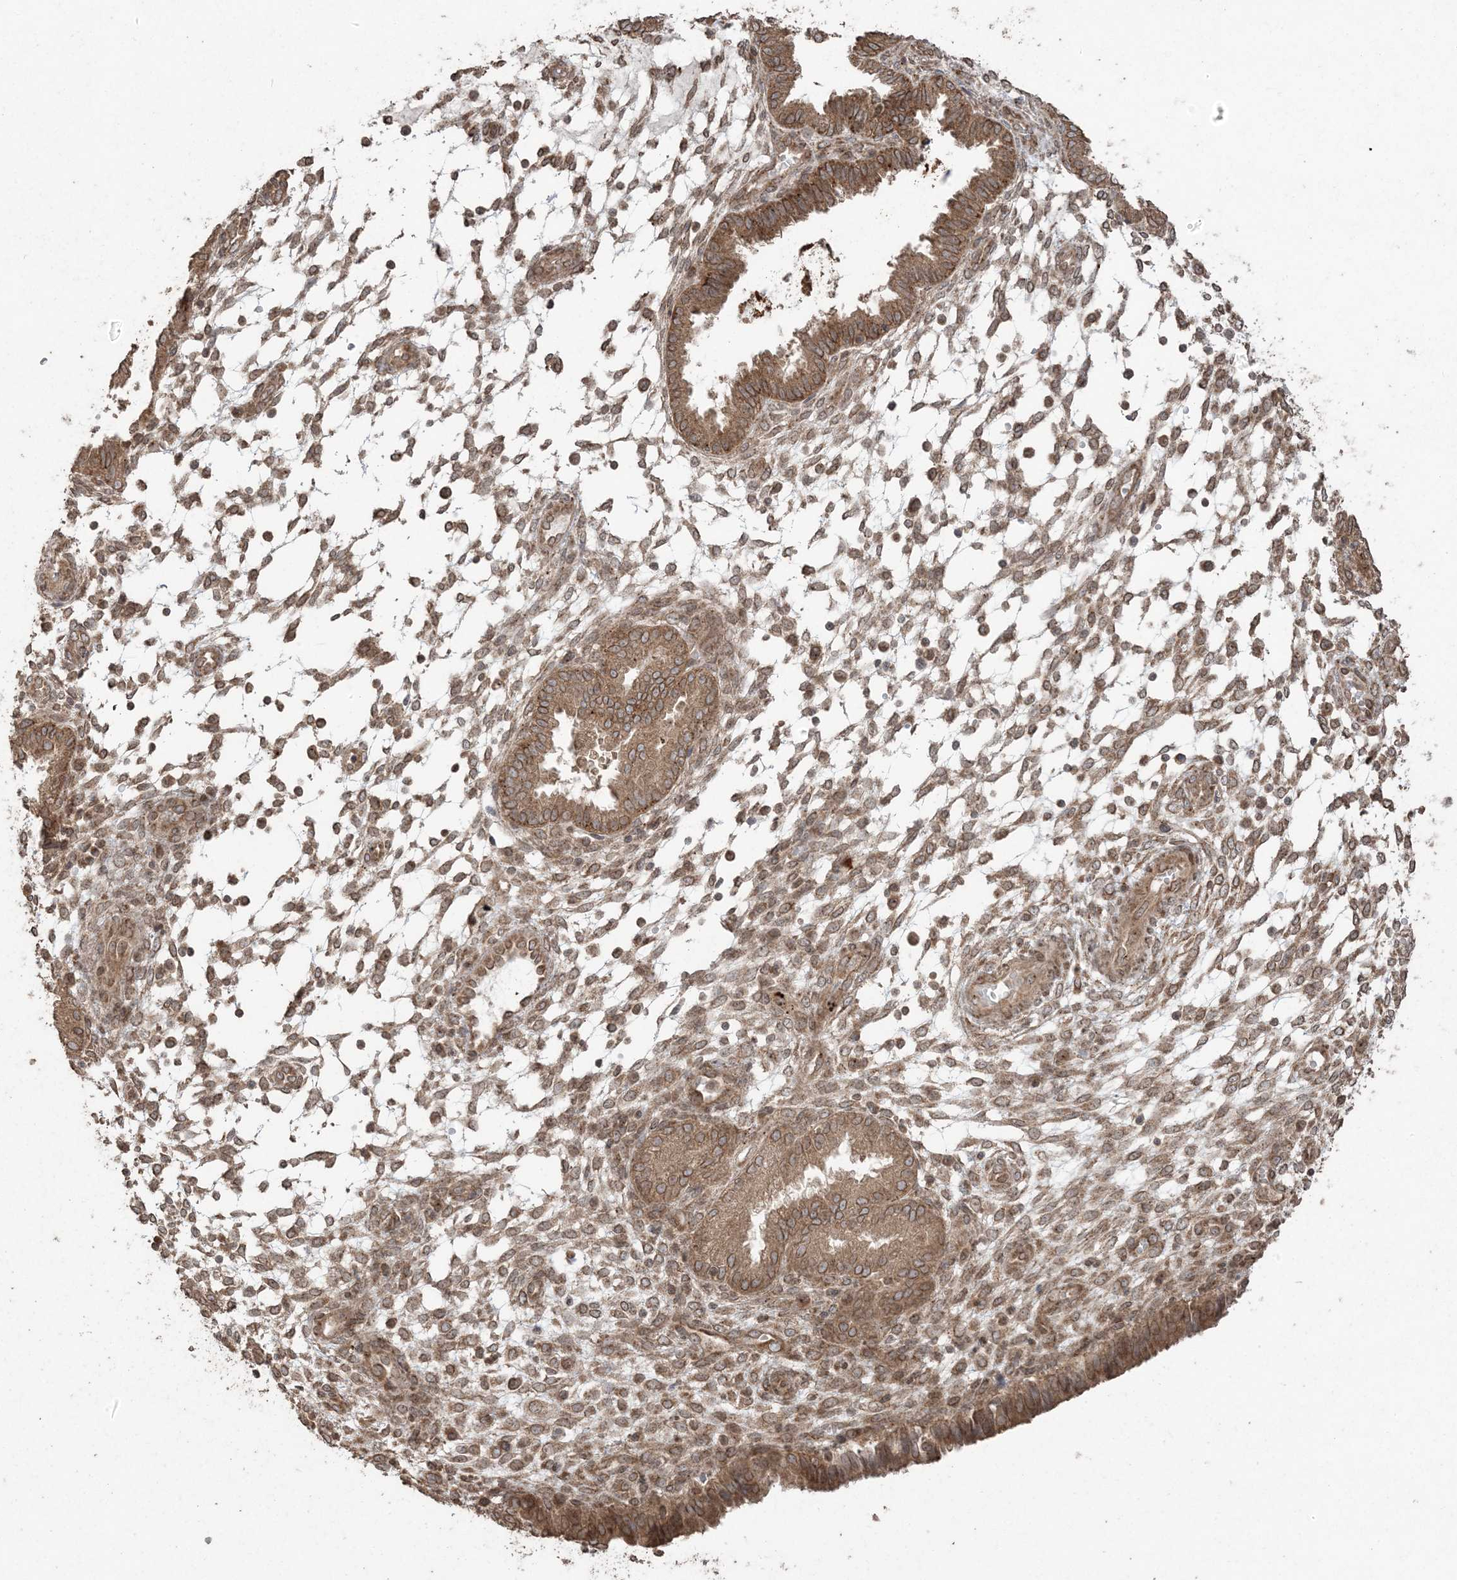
{"staining": {"intensity": "moderate", "quantity": ">75%", "location": "cytoplasmic/membranous,nuclear"}, "tissue": "endometrium", "cell_type": "Cells in endometrial stroma", "image_type": "normal", "snomed": [{"axis": "morphology", "description": "Normal tissue, NOS"}, {"axis": "topography", "description": "Endometrium"}], "caption": "Immunohistochemical staining of unremarkable human endometrium reveals medium levels of moderate cytoplasmic/membranous,nuclear staining in approximately >75% of cells in endometrial stroma.", "gene": "DDX19B", "patient": {"sex": "female", "age": 33}}